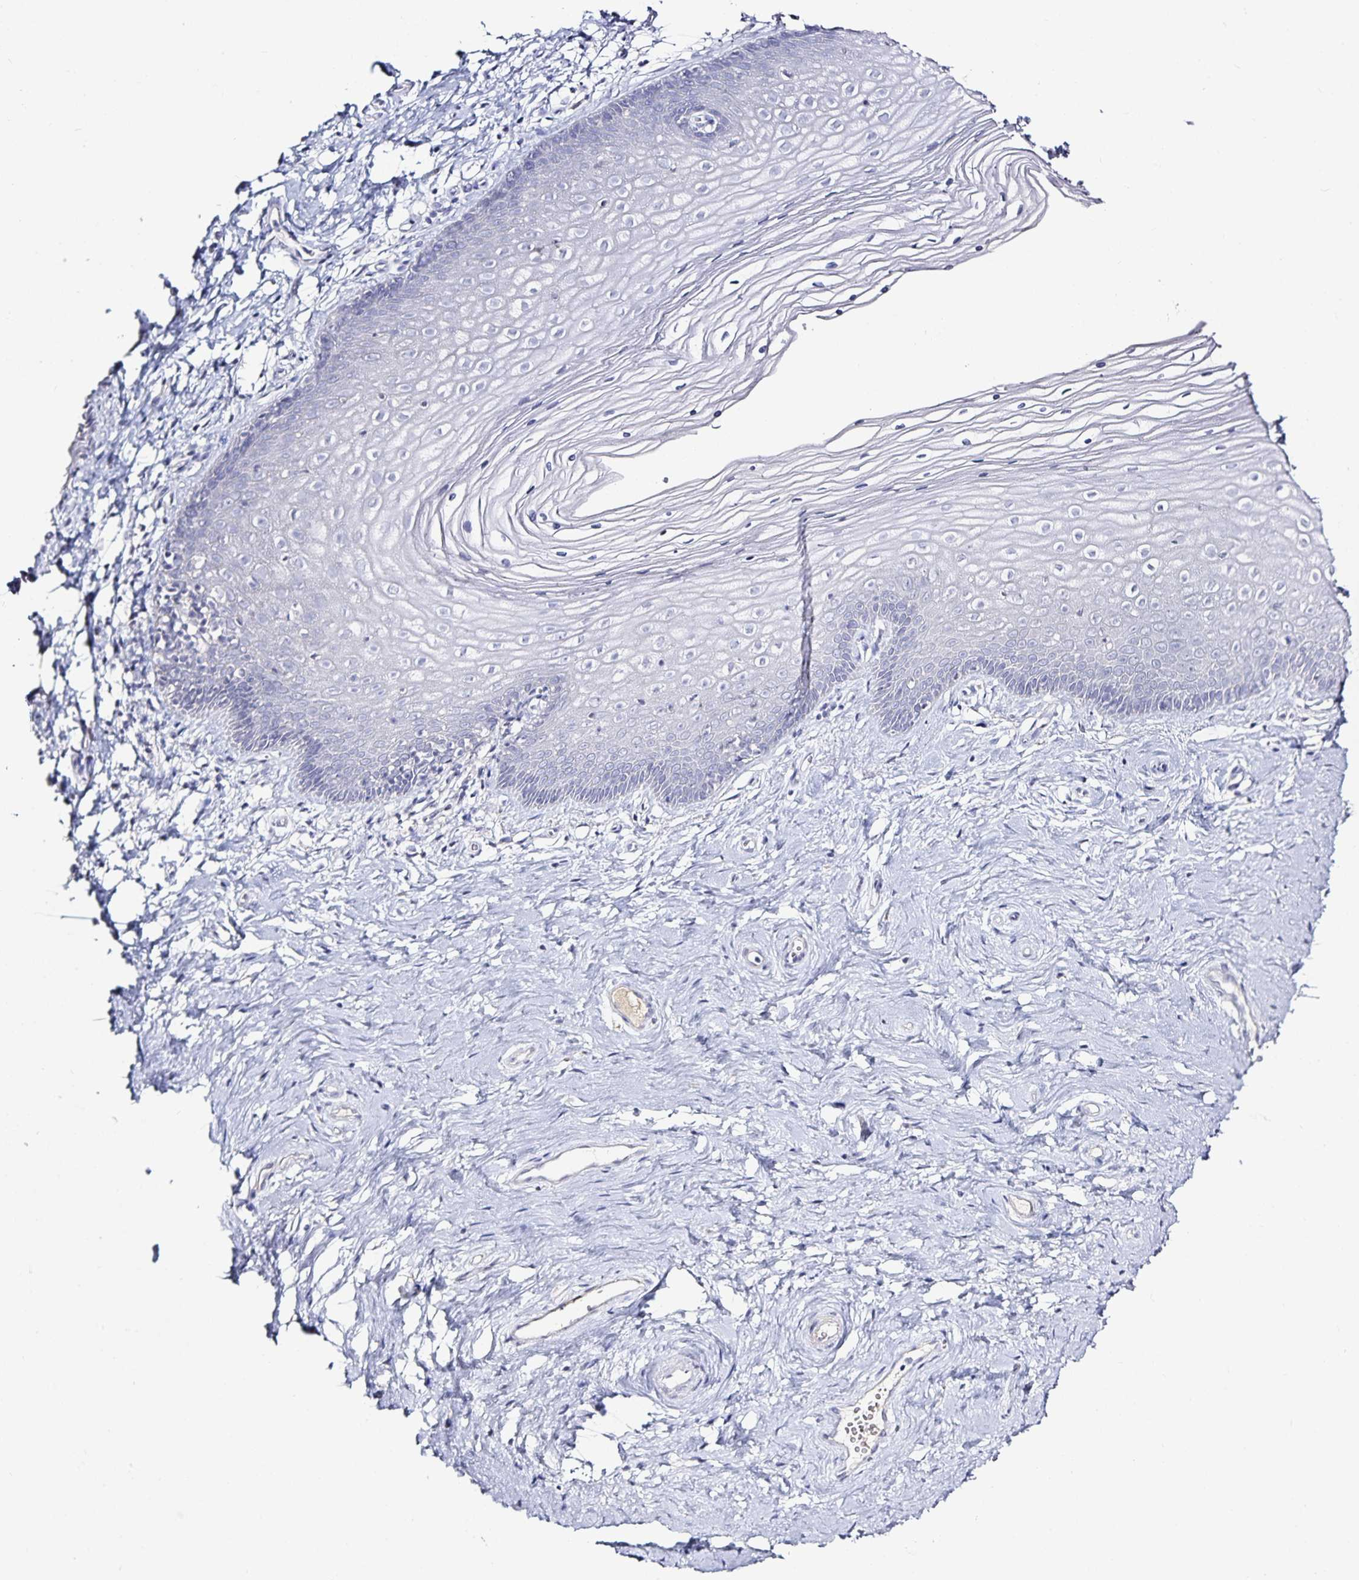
{"staining": {"intensity": "negative", "quantity": "none", "location": "none"}, "tissue": "vagina", "cell_type": "Squamous epithelial cells", "image_type": "normal", "snomed": [{"axis": "morphology", "description": "Normal tissue, NOS"}, {"axis": "topography", "description": "Vagina"}], "caption": "A micrograph of vagina stained for a protein exhibits no brown staining in squamous epithelial cells.", "gene": "TTR", "patient": {"sex": "female", "age": 38}}